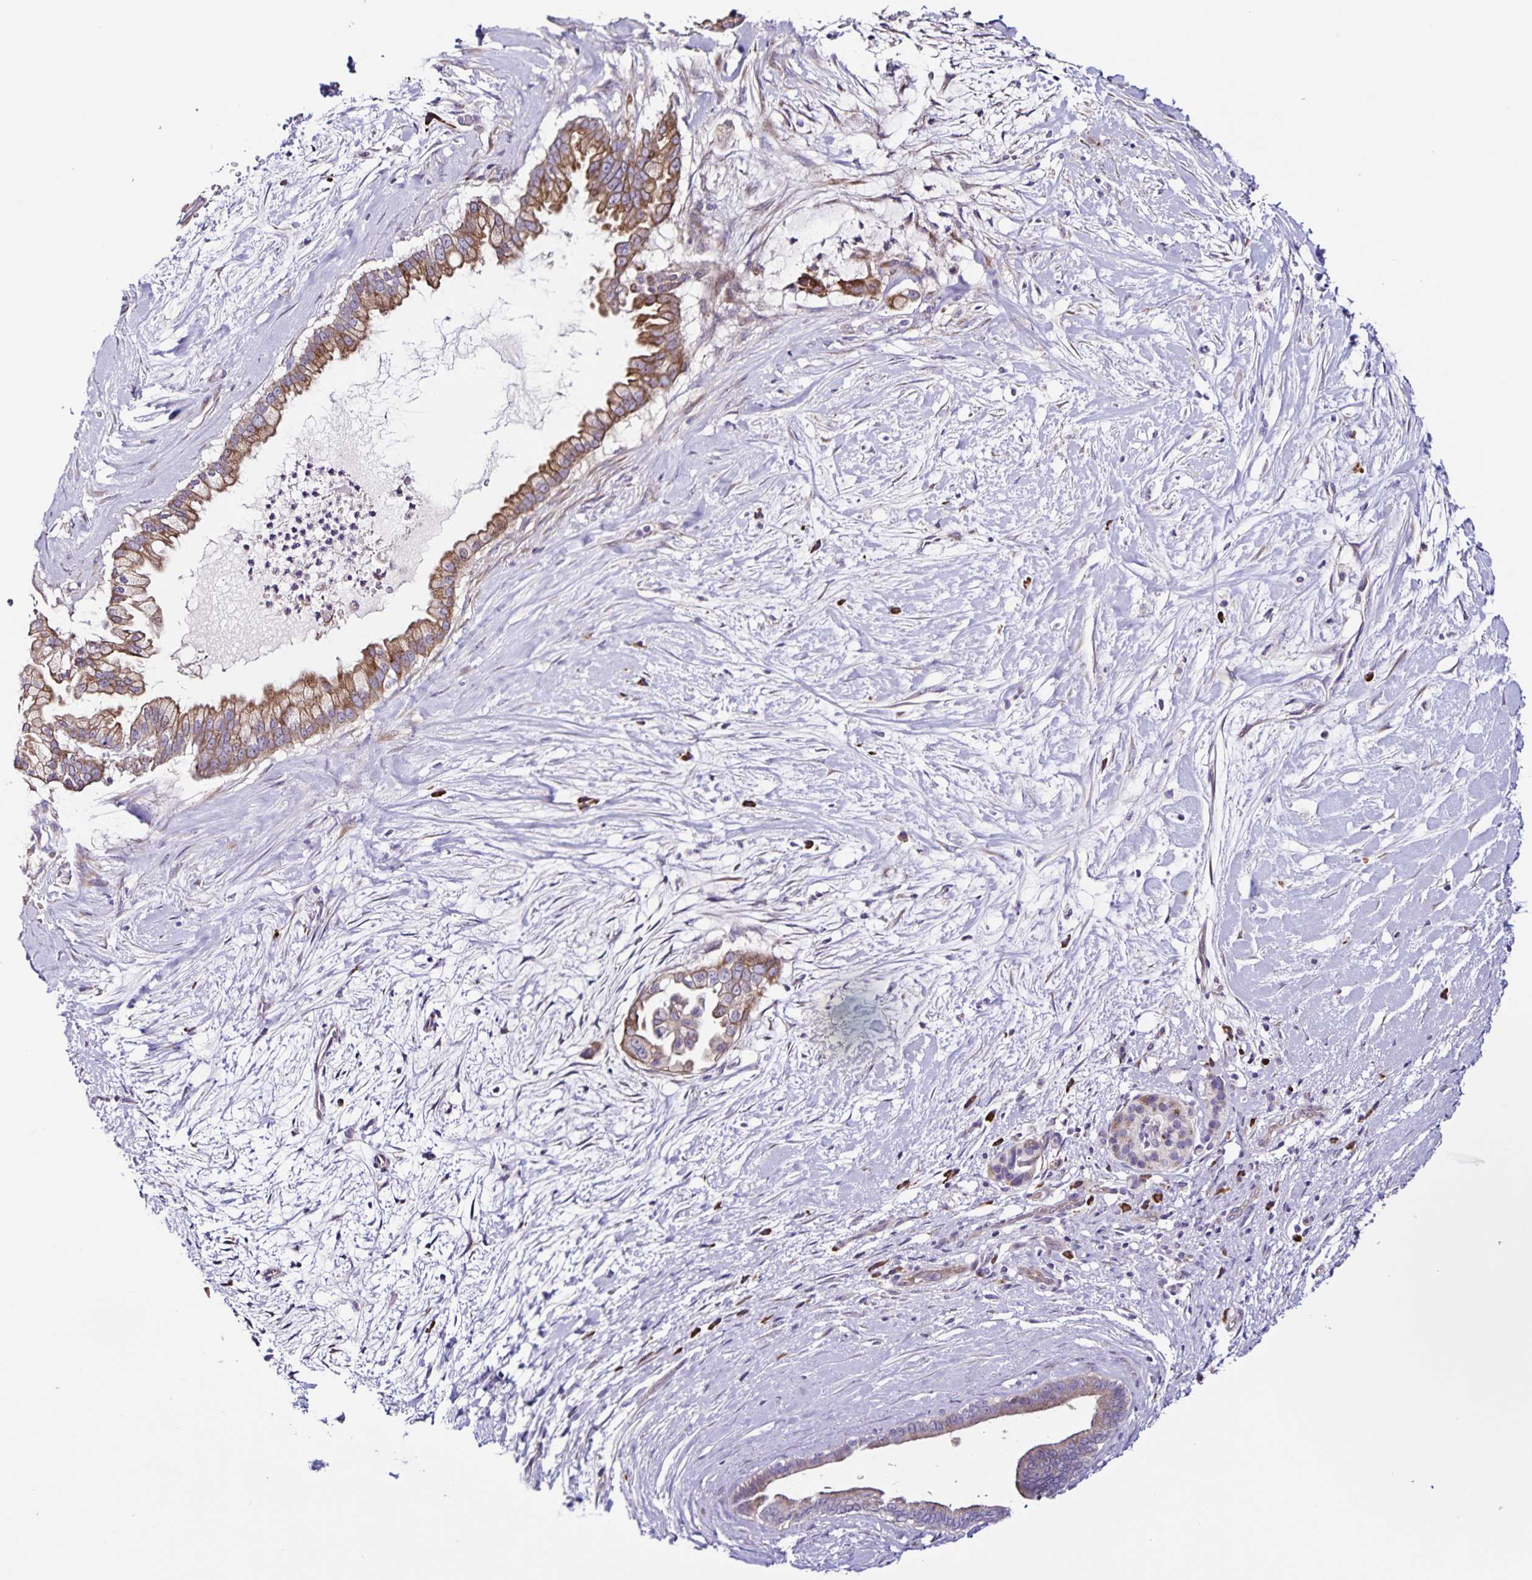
{"staining": {"intensity": "moderate", "quantity": "25%-75%", "location": "cytoplasmic/membranous"}, "tissue": "pancreatic cancer", "cell_type": "Tumor cells", "image_type": "cancer", "snomed": [{"axis": "morphology", "description": "Adenocarcinoma, NOS"}, {"axis": "topography", "description": "Pancreas"}], "caption": "Pancreatic adenocarcinoma tissue demonstrates moderate cytoplasmic/membranous expression in approximately 25%-75% of tumor cells, visualized by immunohistochemistry.", "gene": "RNFT2", "patient": {"sex": "female", "age": 69}}